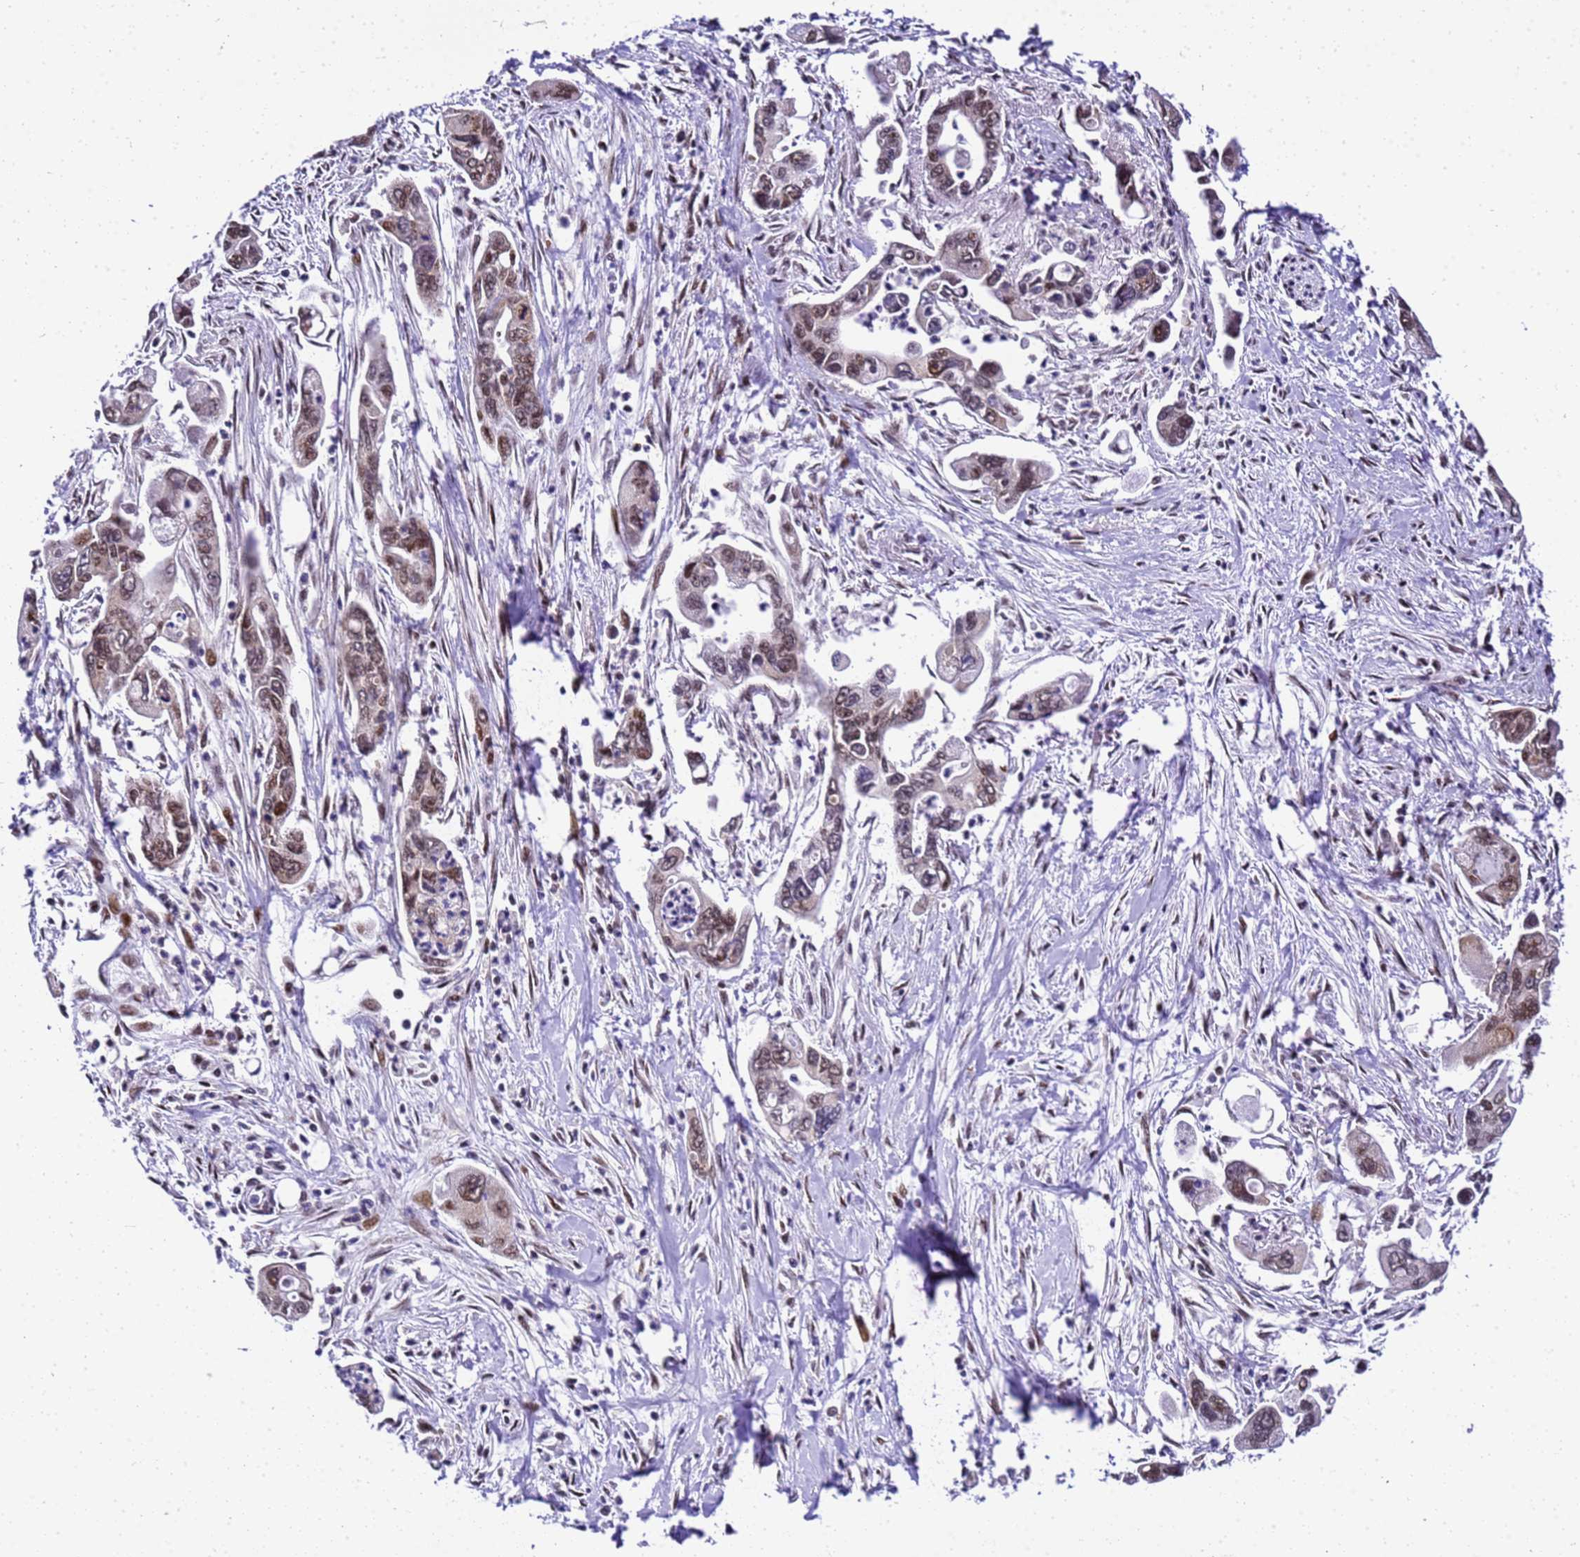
{"staining": {"intensity": "moderate", "quantity": "25%-75%", "location": "nuclear"}, "tissue": "pancreatic cancer", "cell_type": "Tumor cells", "image_type": "cancer", "snomed": [{"axis": "morphology", "description": "Adenocarcinoma, NOS"}, {"axis": "topography", "description": "Pancreas"}], "caption": "Pancreatic adenocarcinoma was stained to show a protein in brown. There is medium levels of moderate nuclear expression in about 25%-75% of tumor cells.", "gene": "SMN1", "patient": {"sex": "male", "age": 70}}